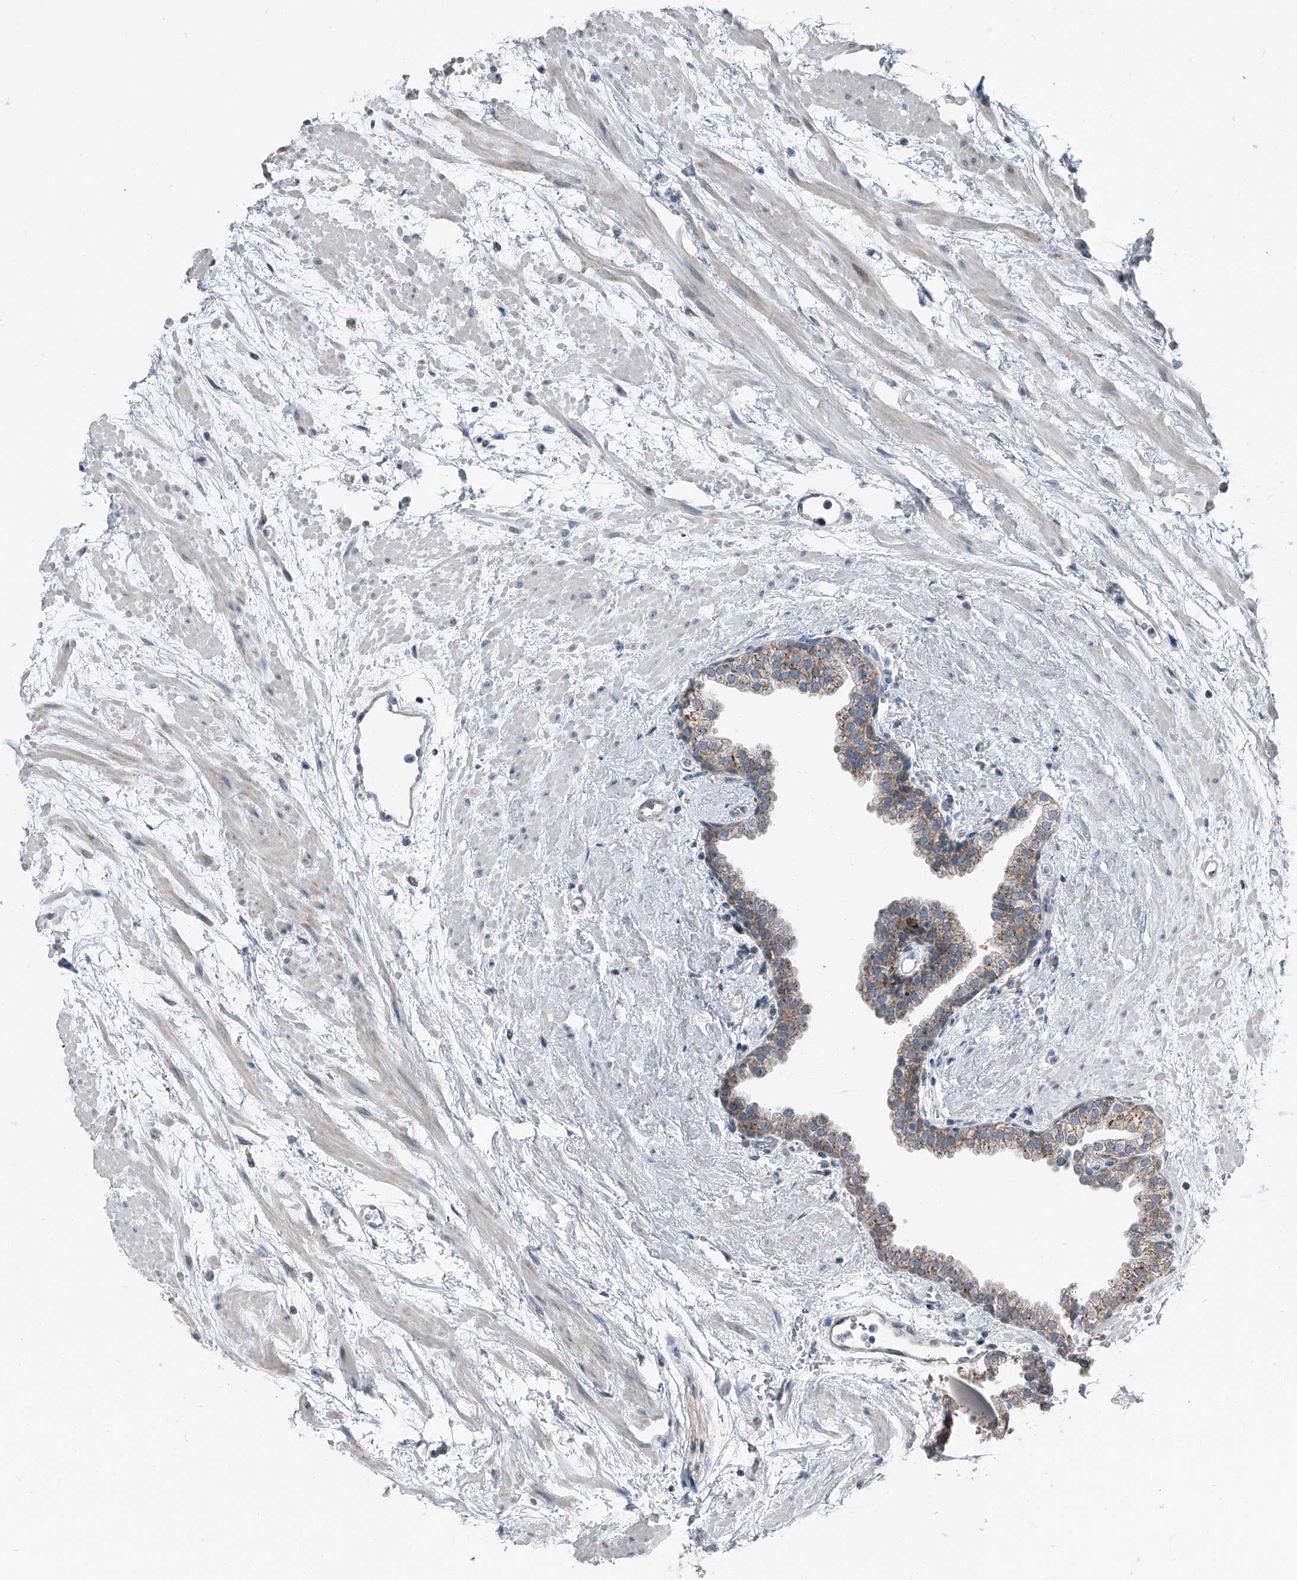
{"staining": {"intensity": "weak", "quantity": "25%-75%", "location": "cytoplasmic/membranous"}, "tissue": "prostate", "cell_type": "Glandular cells", "image_type": "normal", "snomed": [{"axis": "morphology", "description": "Normal tissue, NOS"}, {"axis": "topography", "description": "Prostate"}], "caption": "IHC staining of unremarkable prostate, which exhibits low levels of weak cytoplasmic/membranous positivity in about 25%-75% of glandular cells indicating weak cytoplasmic/membranous protein staining. The staining was performed using DAB (3,3'-diaminobenzidine) (brown) for protein detection and nuclei were counterstained in hematoxylin (blue).", "gene": "CHRNA7", "patient": {"sex": "male", "age": 48}}